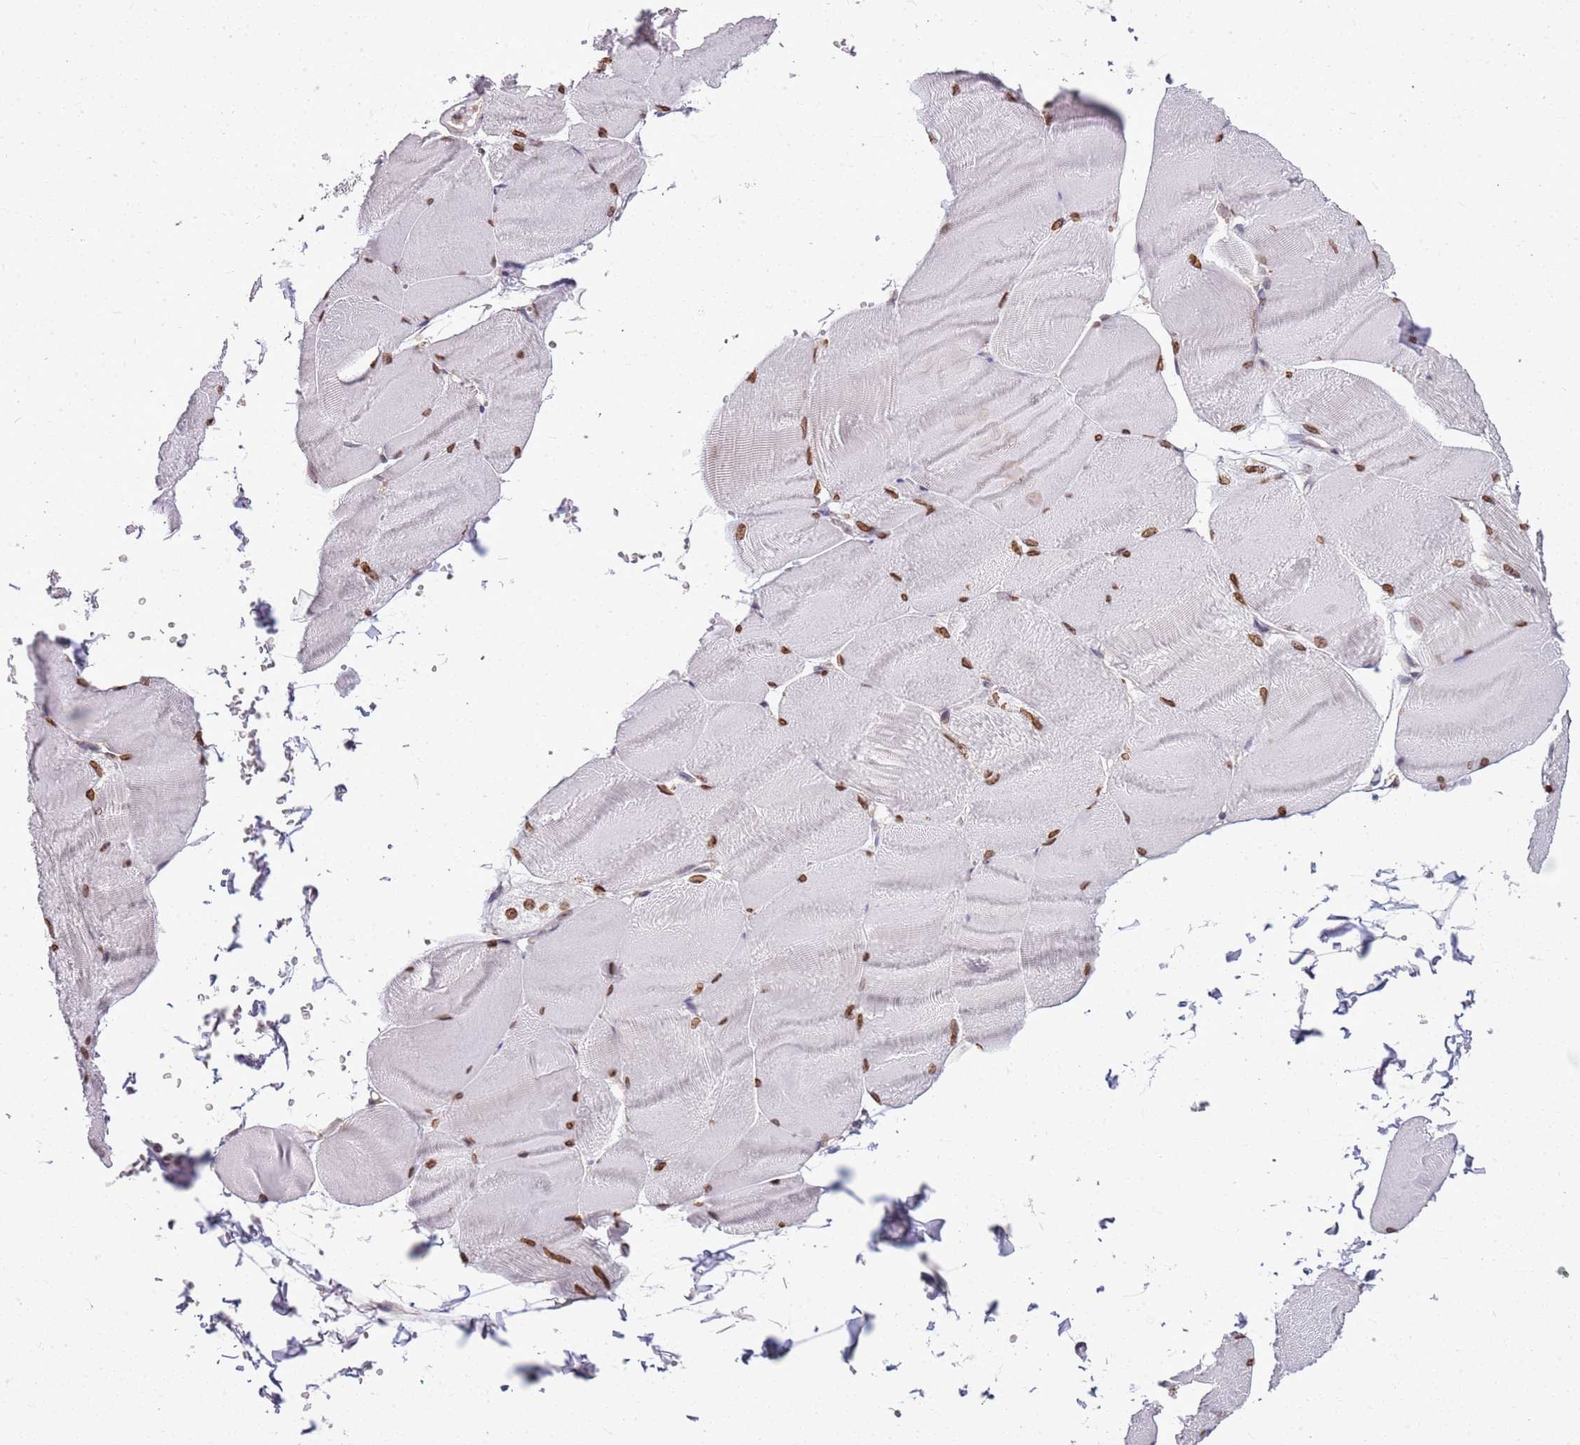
{"staining": {"intensity": "moderate", "quantity": ">75%", "location": "nuclear"}, "tissue": "skeletal muscle", "cell_type": "Myocytes", "image_type": "normal", "snomed": [{"axis": "morphology", "description": "Normal tissue, NOS"}, {"axis": "morphology", "description": "Basal cell carcinoma"}, {"axis": "topography", "description": "Skeletal muscle"}], "caption": "This photomicrograph exhibits unremarkable skeletal muscle stained with immunohistochemistry (IHC) to label a protein in brown. The nuclear of myocytes show moderate positivity for the protein. Nuclei are counter-stained blue.", "gene": "DHX32", "patient": {"sex": "female", "age": 64}}